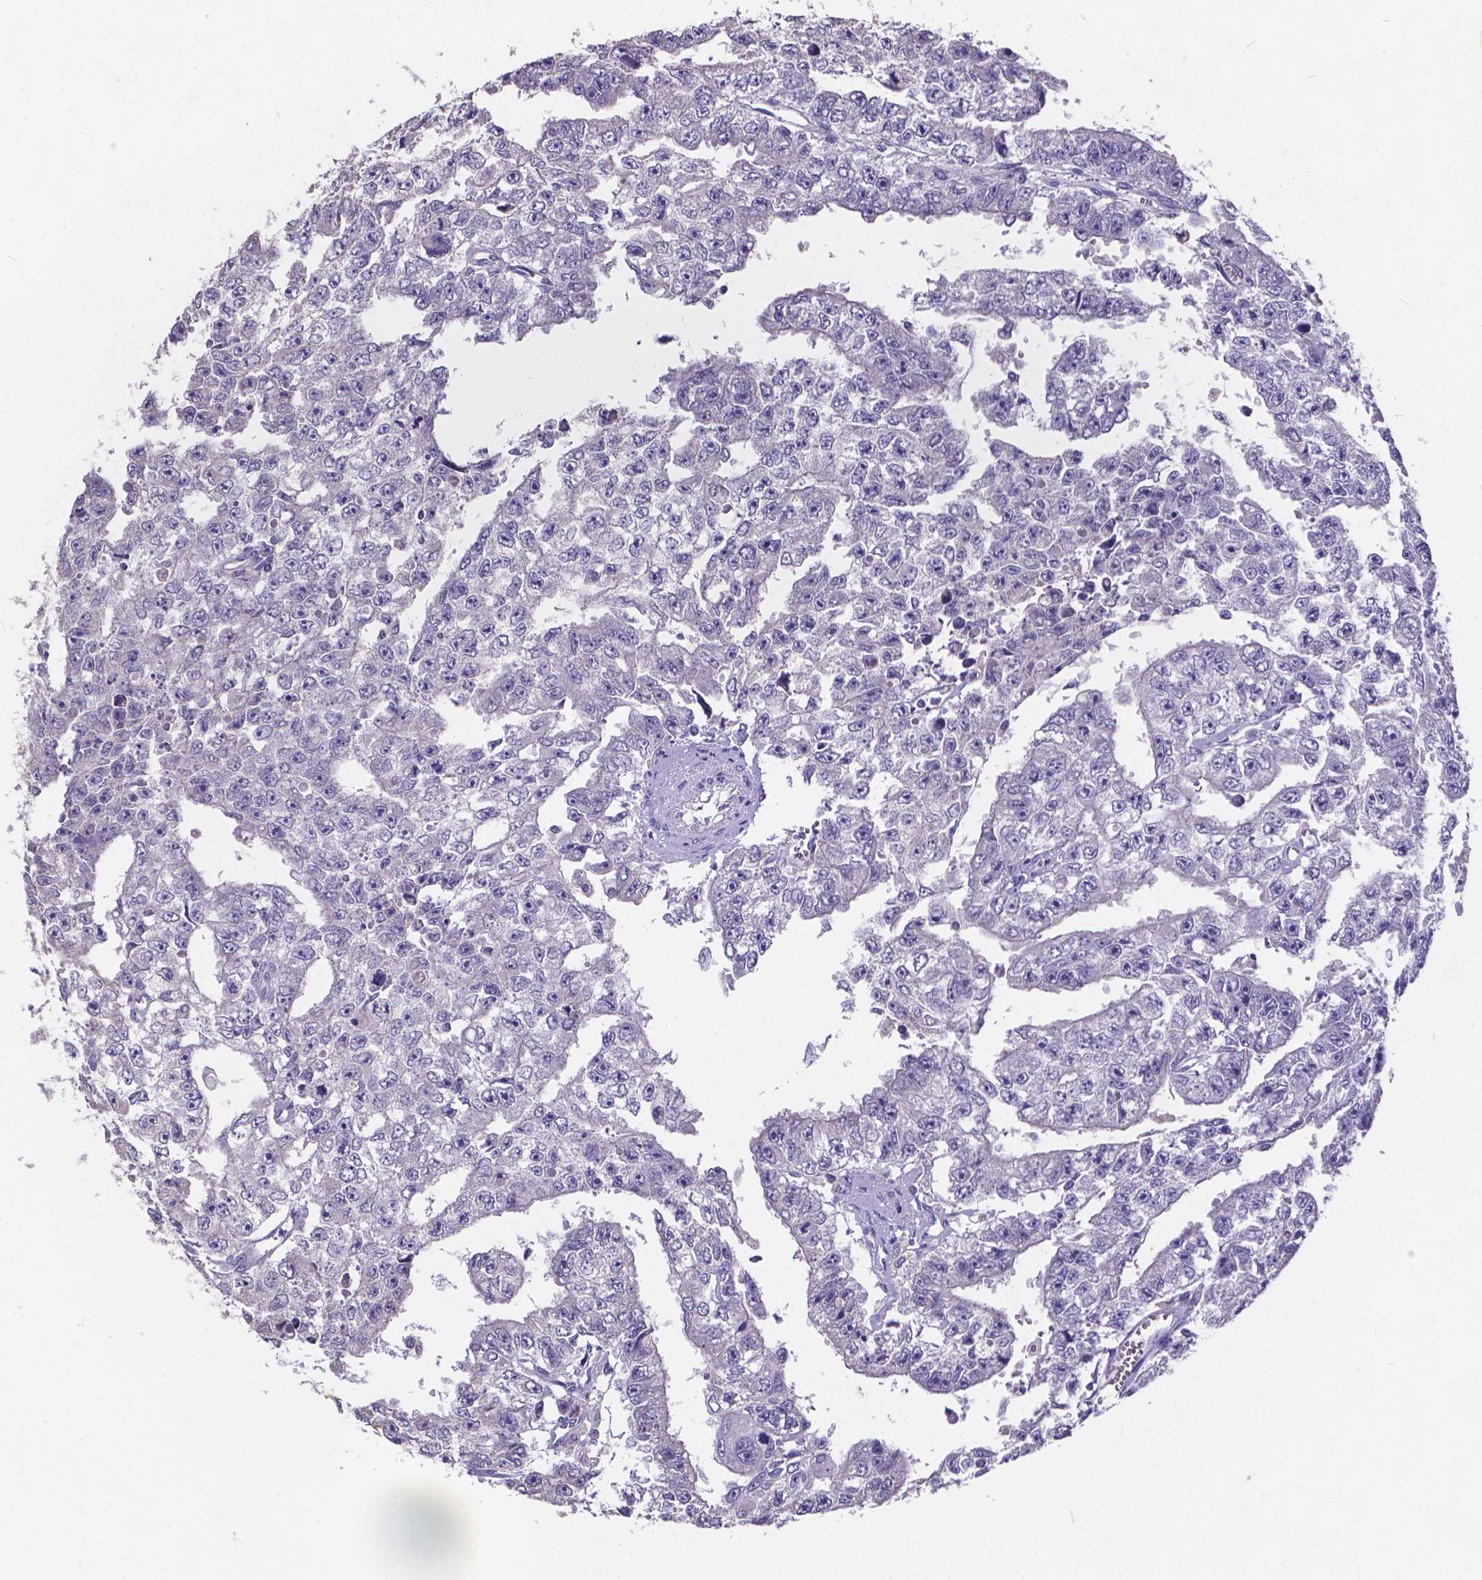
{"staining": {"intensity": "negative", "quantity": "none", "location": "none"}, "tissue": "testis cancer", "cell_type": "Tumor cells", "image_type": "cancer", "snomed": [{"axis": "morphology", "description": "Carcinoma, Embryonal, NOS"}, {"axis": "morphology", "description": "Teratoma, malignant, NOS"}, {"axis": "topography", "description": "Testis"}], "caption": "A histopathology image of human testis cancer (embryonal carcinoma) is negative for staining in tumor cells.", "gene": "ATP6V1D", "patient": {"sex": "male", "age": 24}}